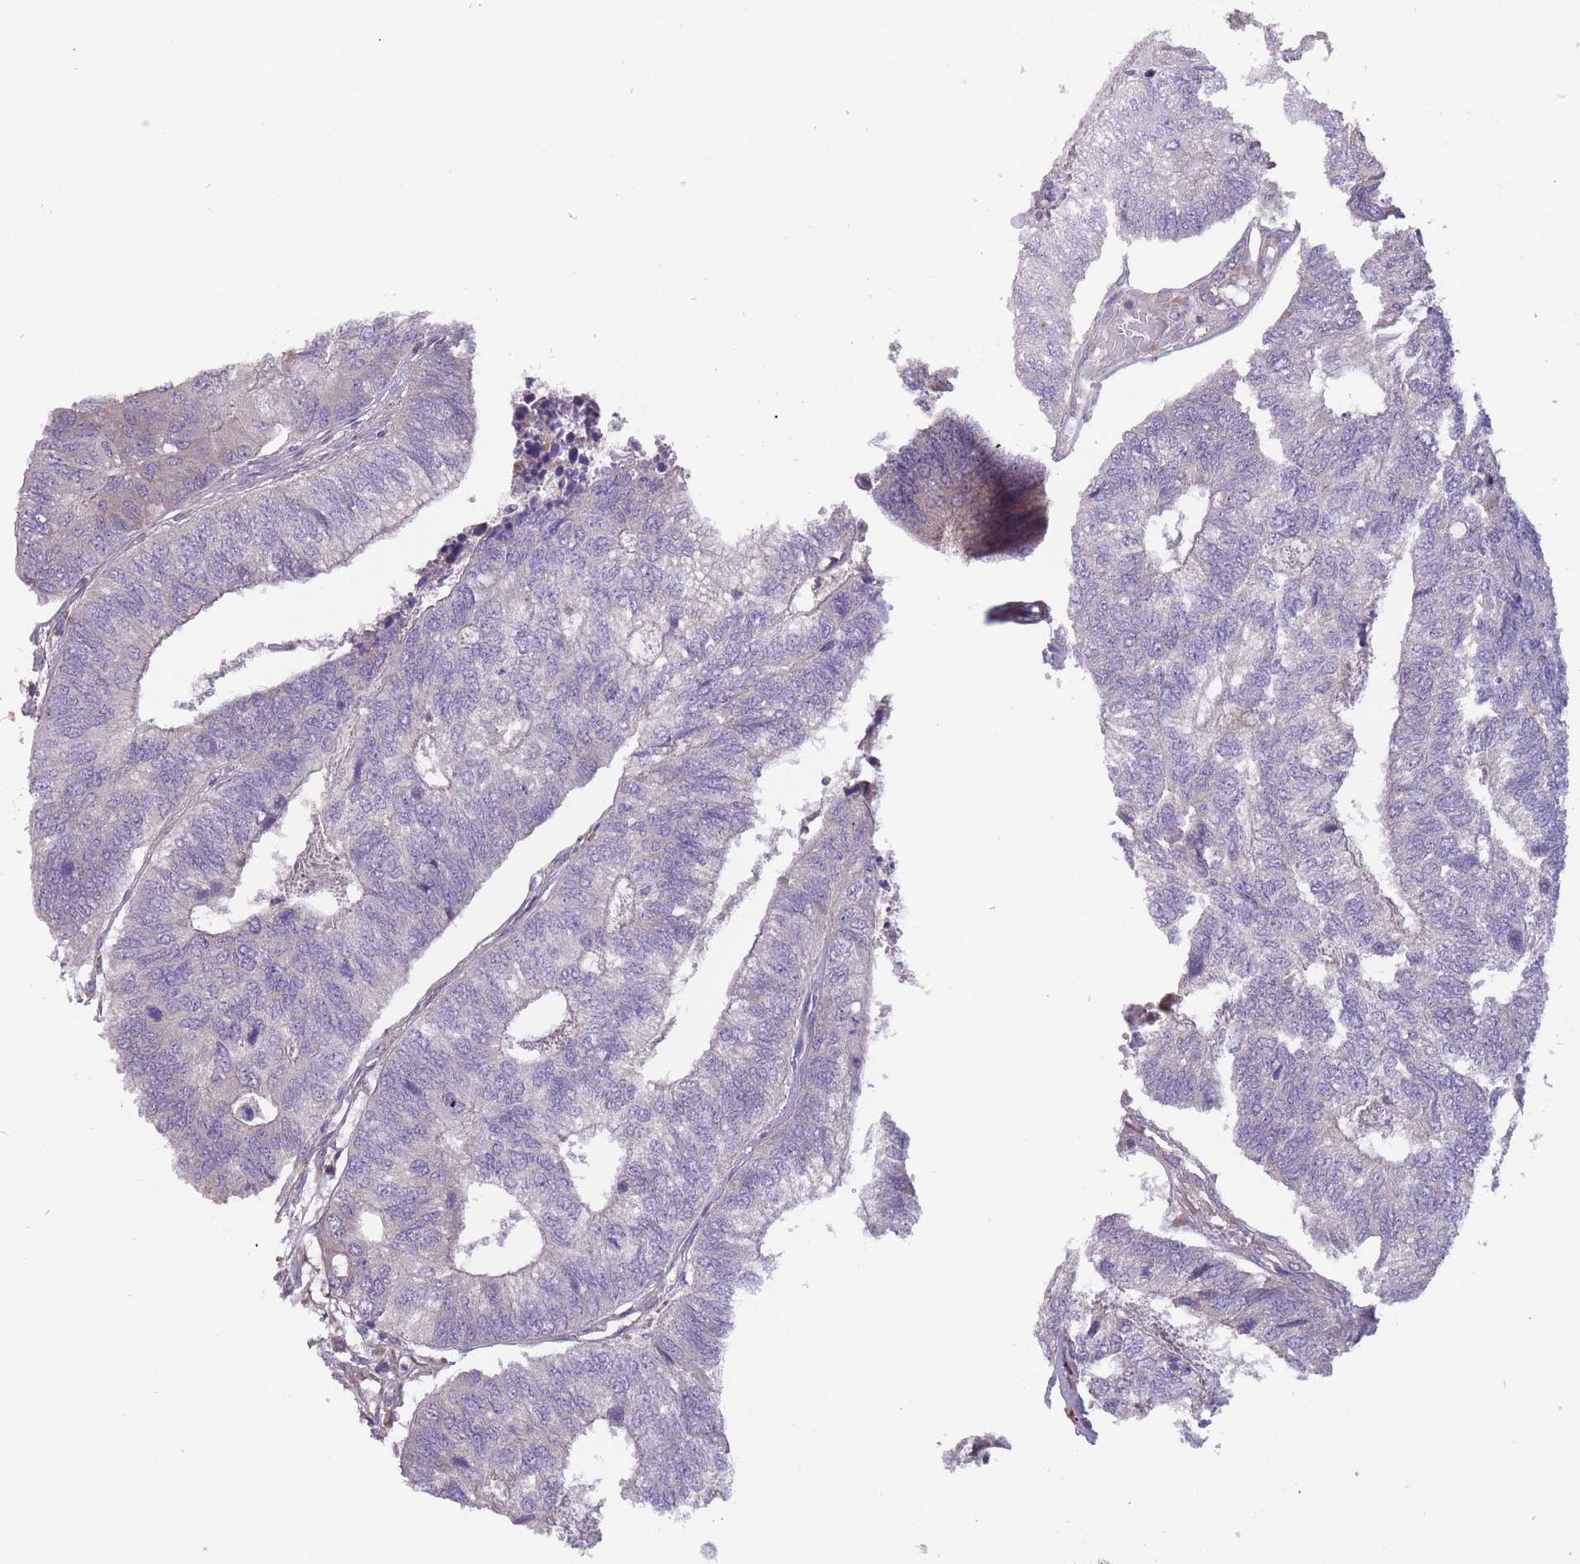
{"staining": {"intensity": "negative", "quantity": "none", "location": "none"}, "tissue": "colorectal cancer", "cell_type": "Tumor cells", "image_type": "cancer", "snomed": [{"axis": "morphology", "description": "Adenocarcinoma, NOS"}, {"axis": "topography", "description": "Colon"}], "caption": "A histopathology image of colorectal cancer (adenocarcinoma) stained for a protein demonstrates no brown staining in tumor cells.", "gene": "ITPKC", "patient": {"sex": "female", "age": 67}}